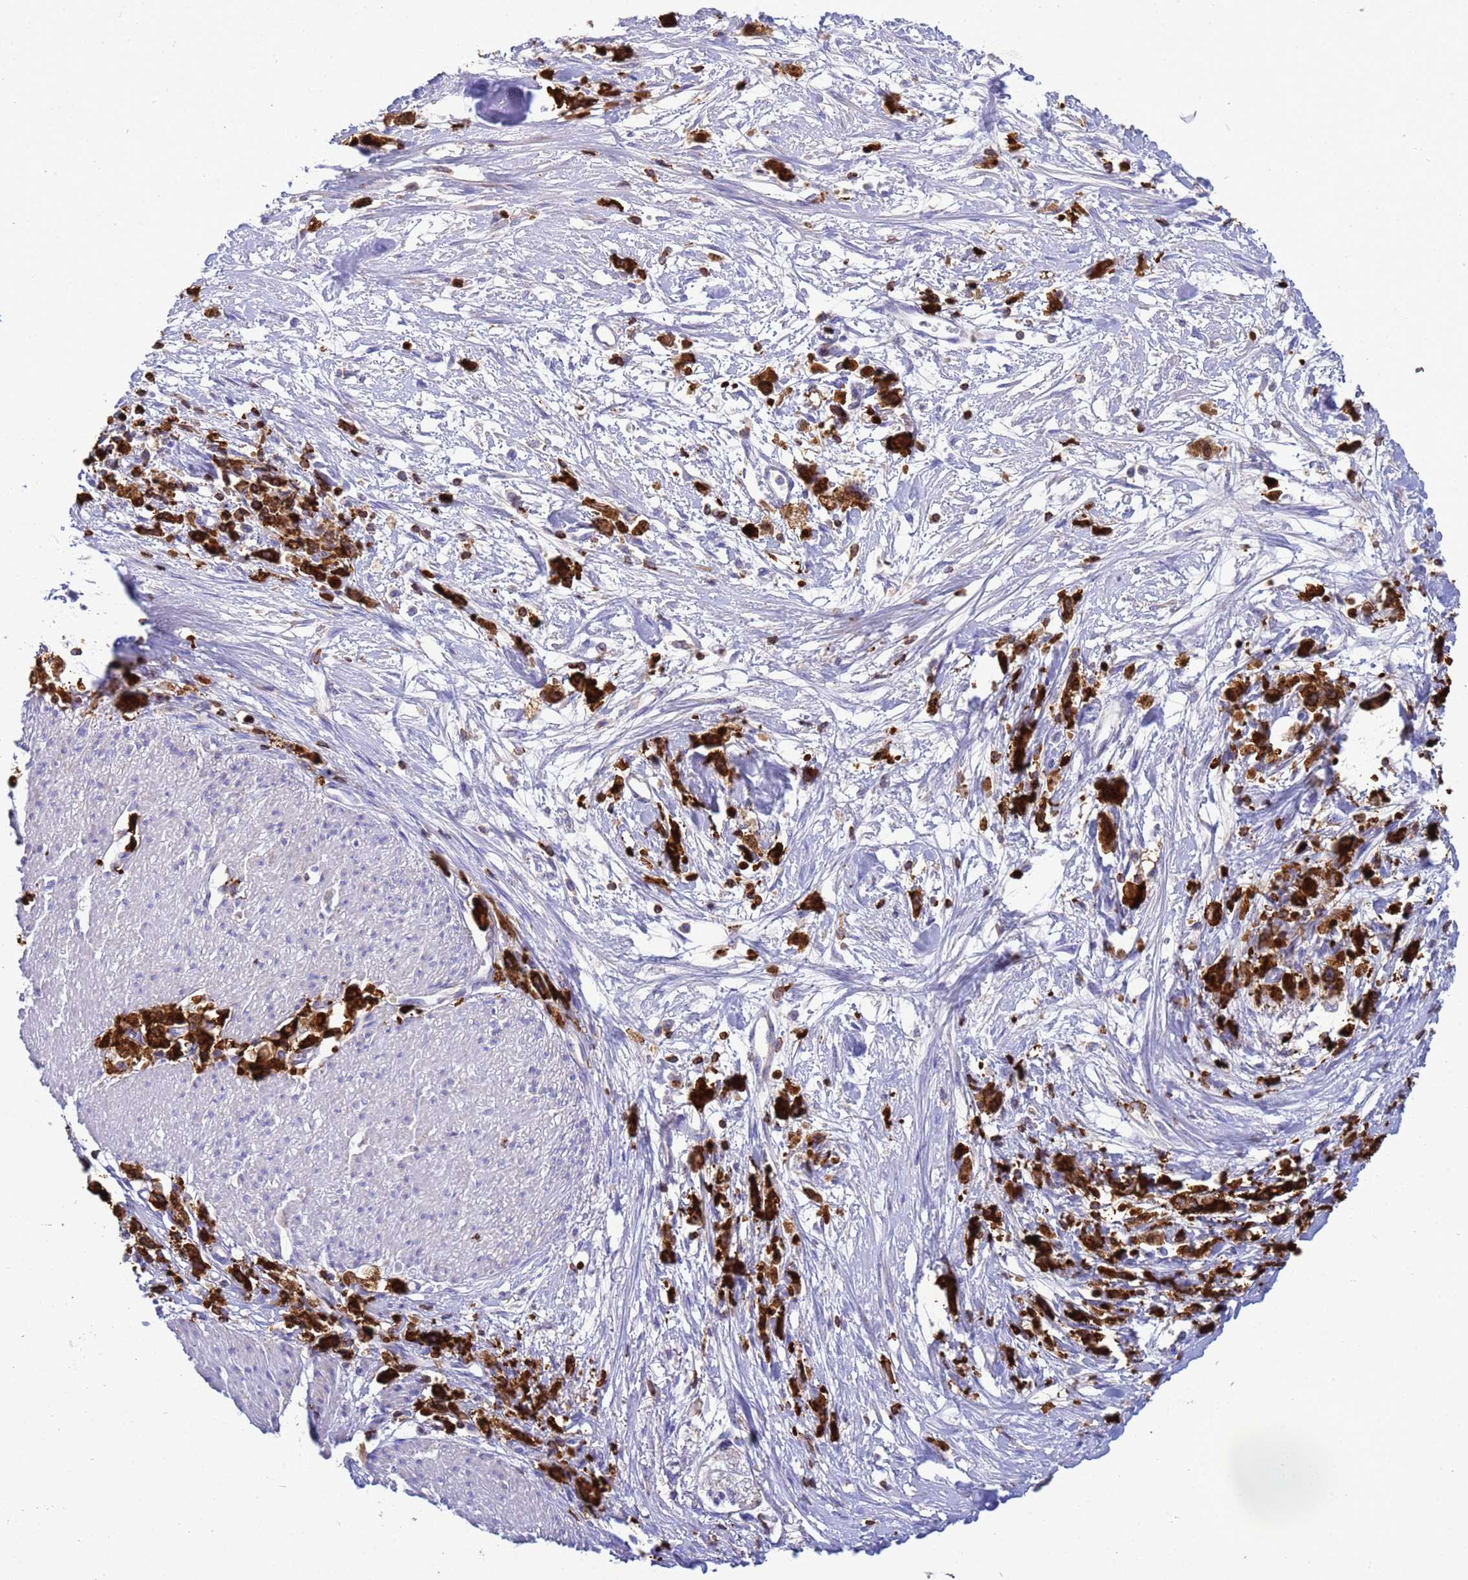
{"staining": {"intensity": "strong", "quantity": ">75%", "location": "cytoplasmic/membranous"}, "tissue": "stomach cancer", "cell_type": "Tumor cells", "image_type": "cancer", "snomed": [{"axis": "morphology", "description": "Adenocarcinoma, NOS"}, {"axis": "topography", "description": "Stomach"}], "caption": "About >75% of tumor cells in stomach adenocarcinoma display strong cytoplasmic/membranous protein expression as visualized by brown immunohistochemical staining.", "gene": "EZR", "patient": {"sex": "female", "age": 59}}